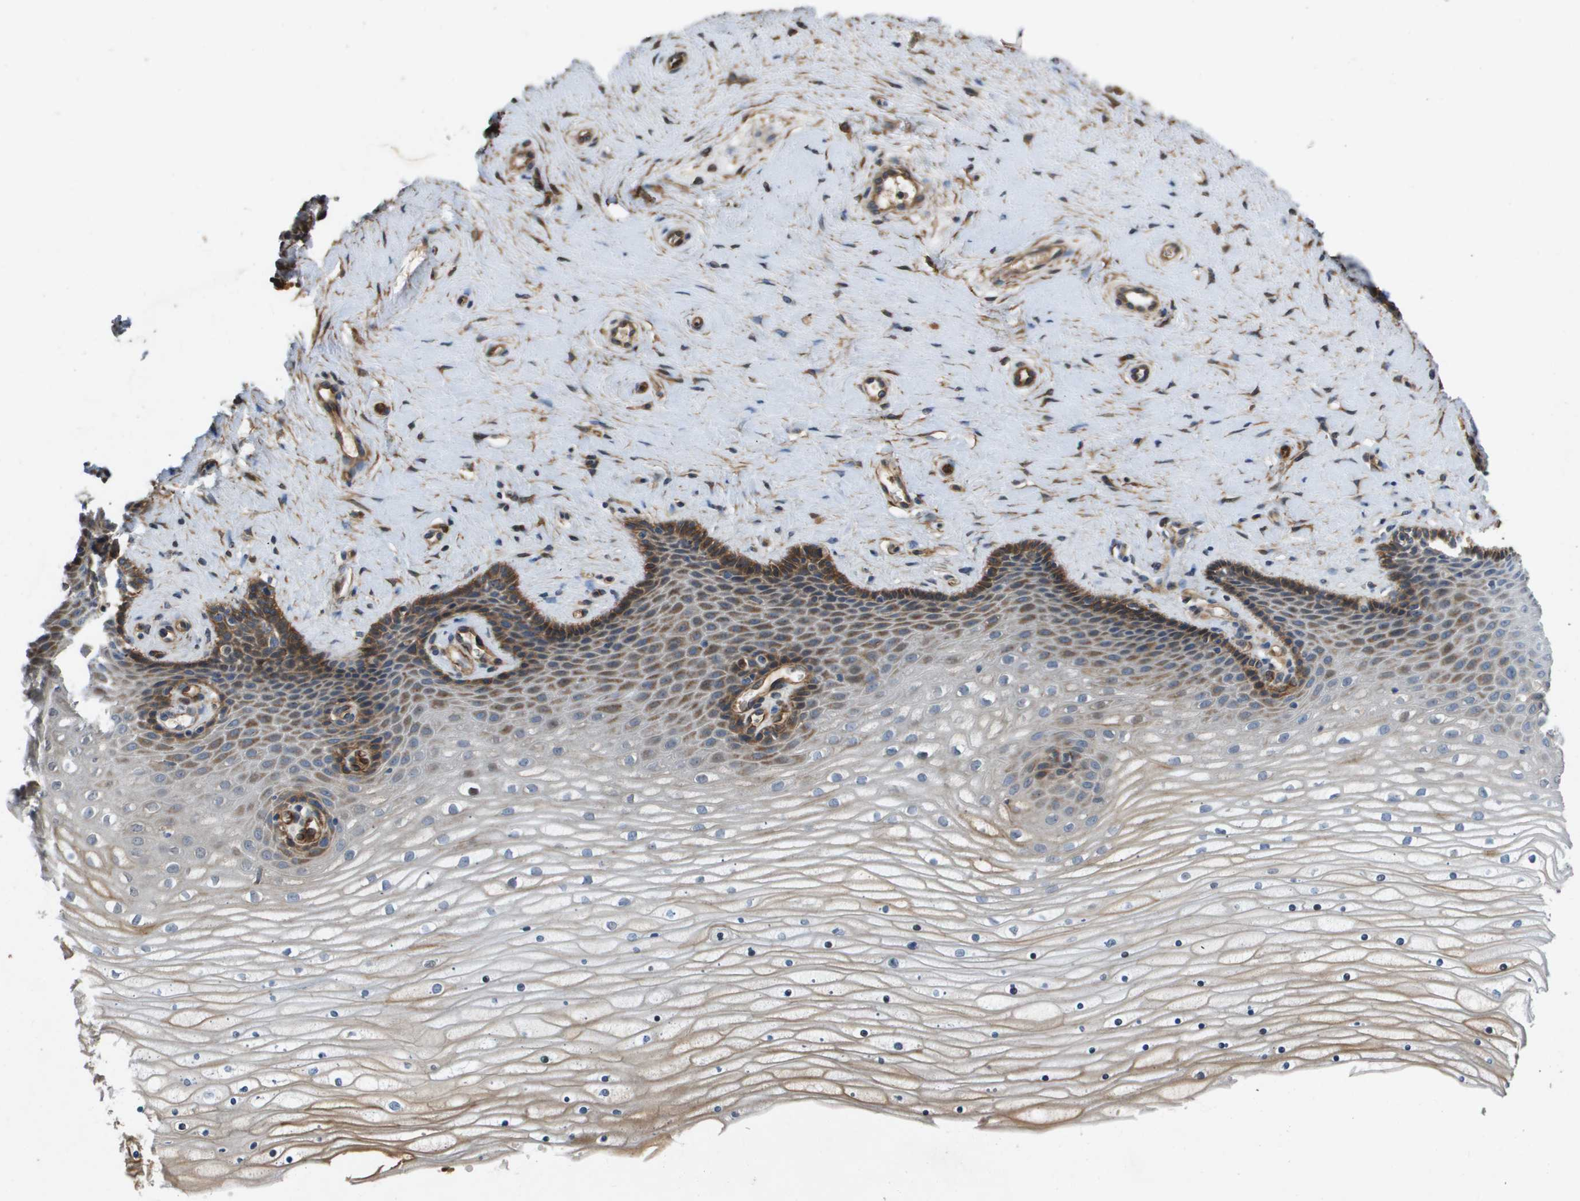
{"staining": {"intensity": "moderate", "quantity": "25%-75%", "location": "cytoplasmic/membranous"}, "tissue": "cervix", "cell_type": "Squamous epithelial cells", "image_type": "normal", "snomed": [{"axis": "morphology", "description": "Normal tissue, NOS"}, {"axis": "topography", "description": "Cervix"}], "caption": "Moderate cytoplasmic/membranous protein staining is present in about 25%-75% of squamous epithelial cells in cervix.", "gene": "ENTPD2", "patient": {"sex": "female", "age": 39}}